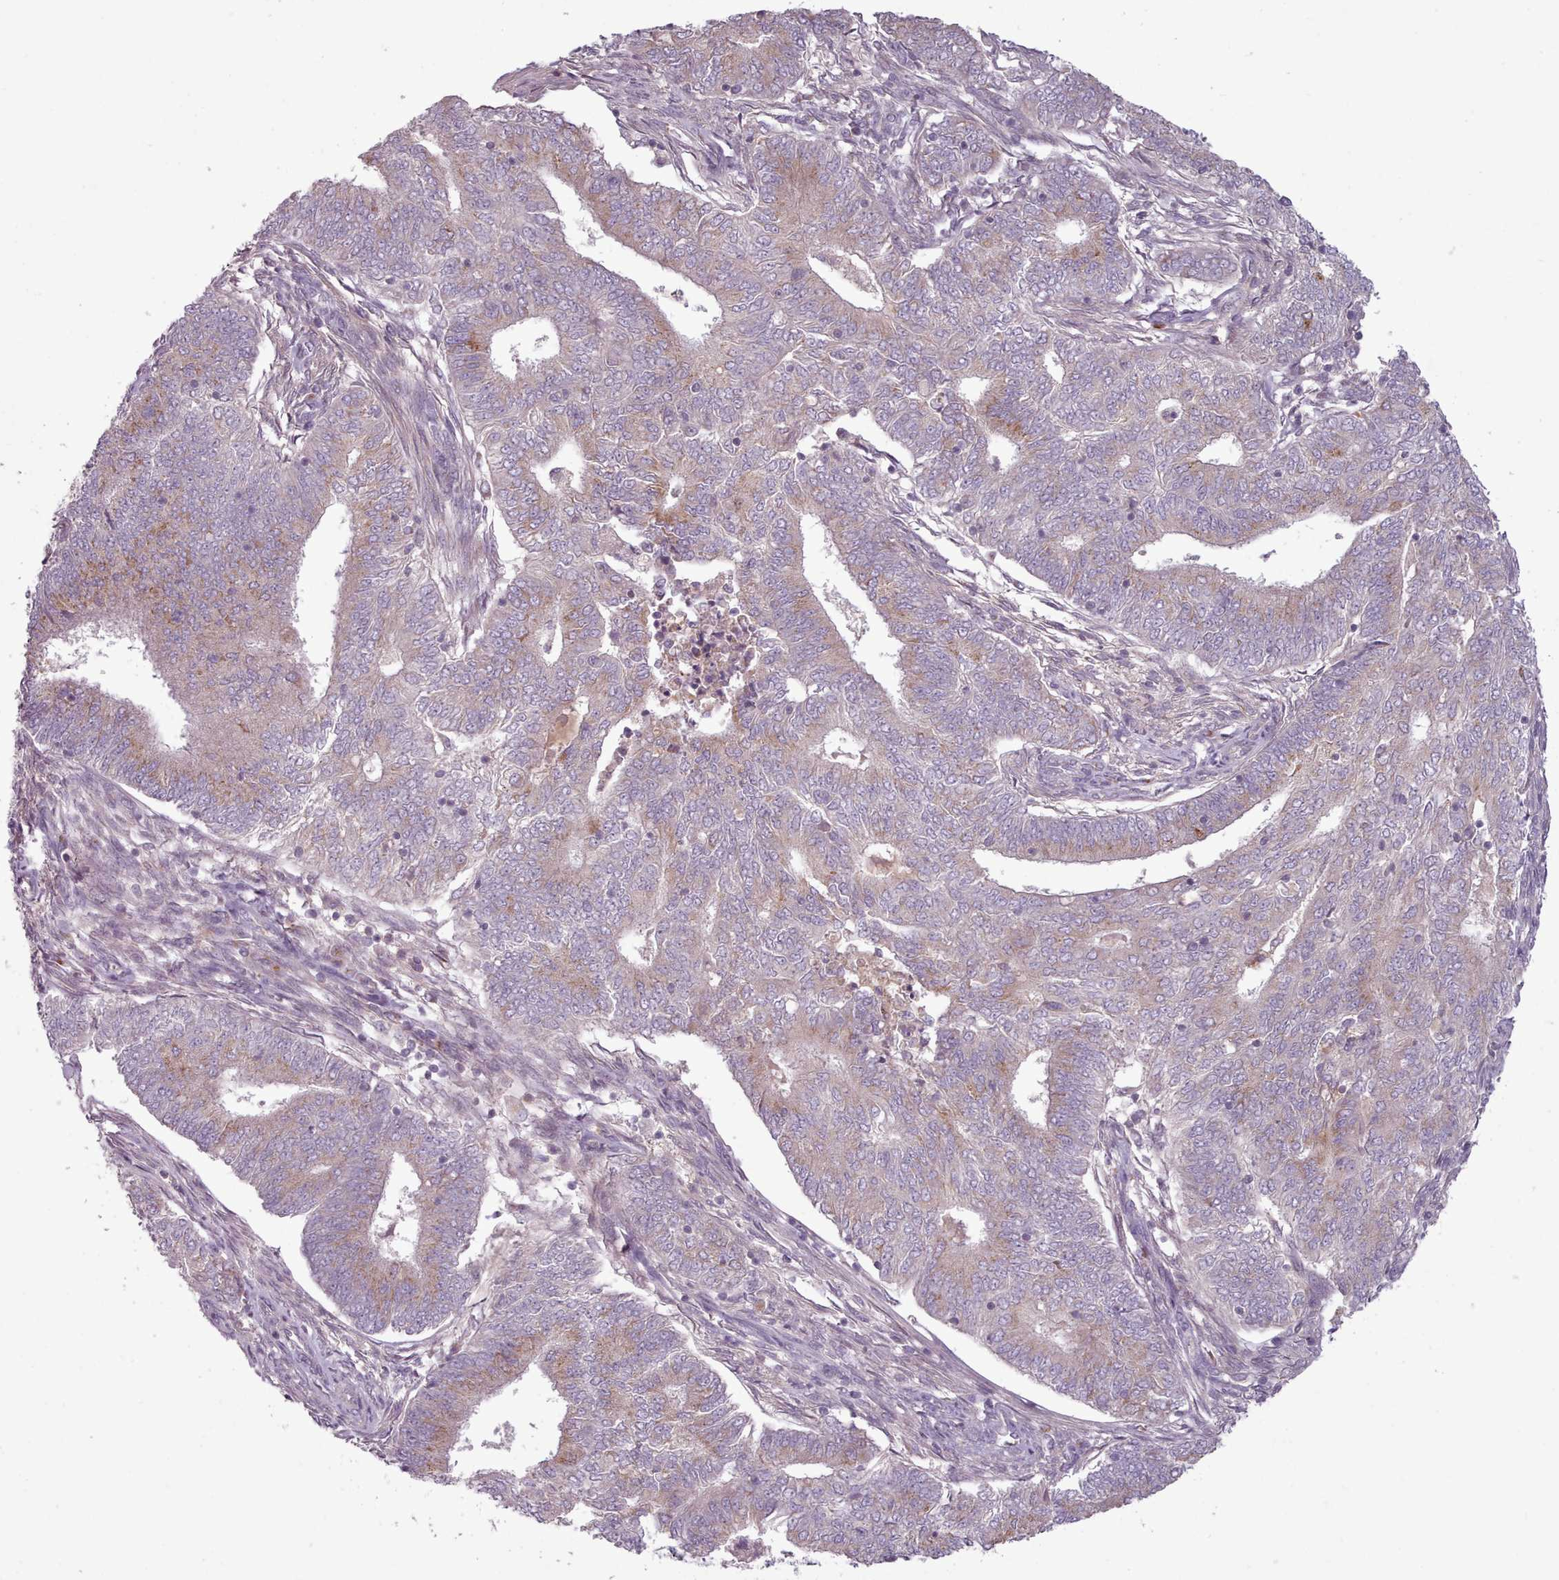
{"staining": {"intensity": "weak", "quantity": ">75%", "location": "cytoplasmic/membranous"}, "tissue": "endometrial cancer", "cell_type": "Tumor cells", "image_type": "cancer", "snomed": [{"axis": "morphology", "description": "Adenocarcinoma, NOS"}, {"axis": "topography", "description": "Endometrium"}], "caption": "A low amount of weak cytoplasmic/membranous staining is identified in approximately >75% of tumor cells in adenocarcinoma (endometrial) tissue. (Brightfield microscopy of DAB IHC at high magnification).", "gene": "LAPTM5", "patient": {"sex": "female", "age": 62}}